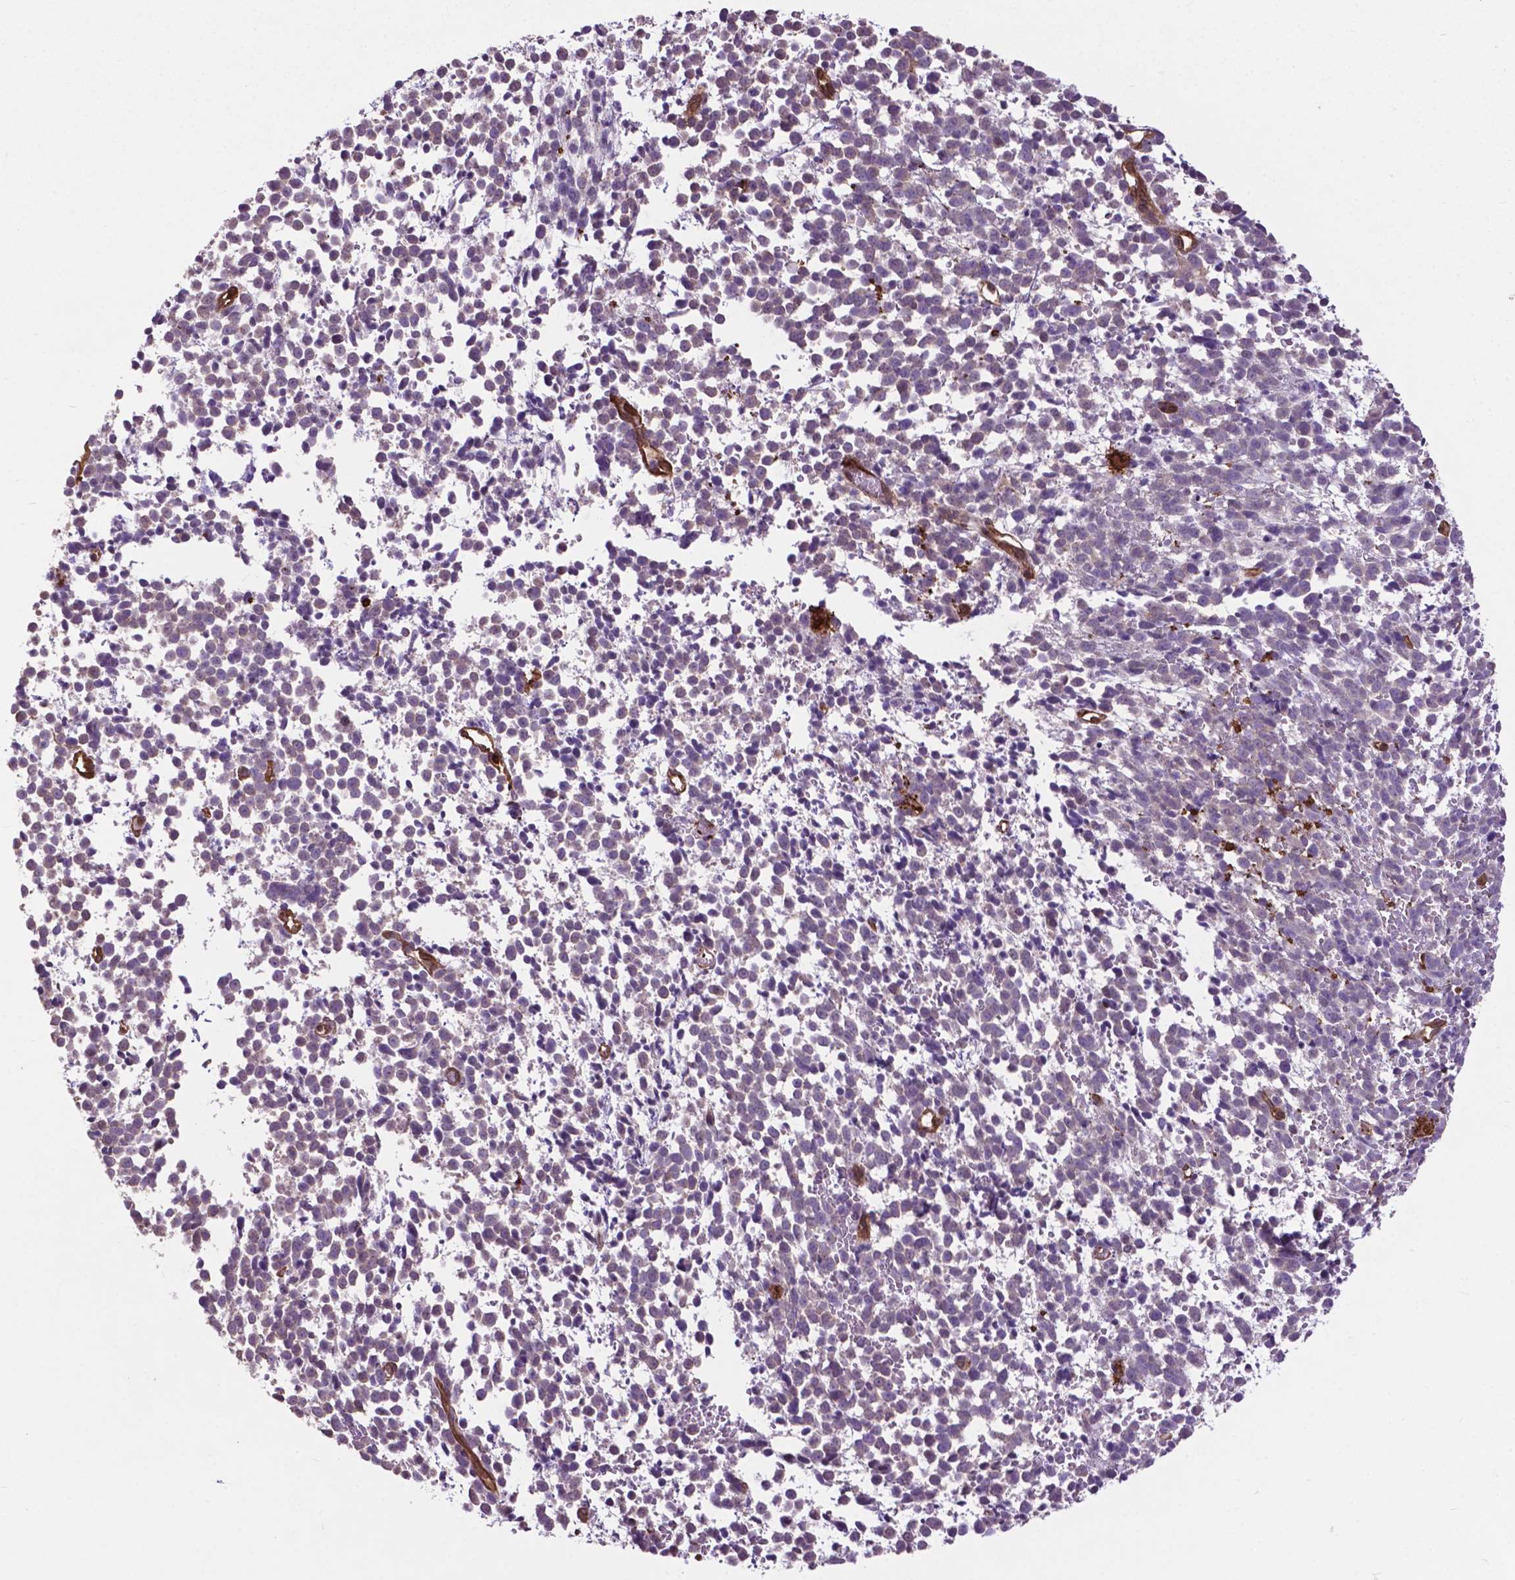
{"staining": {"intensity": "negative", "quantity": "none", "location": "none"}, "tissue": "melanoma", "cell_type": "Tumor cells", "image_type": "cancer", "snomed": [{"axis": "morphology", "description": "Malignant melanoma, NOS"}, {"axis": "topography", "description": "Skin"}], "caption": "An image of human malignant melanoma is negative for staining in tumor cells.", "gene": "PDLIM1", "patient": {"sex": "female", "age": 70}}